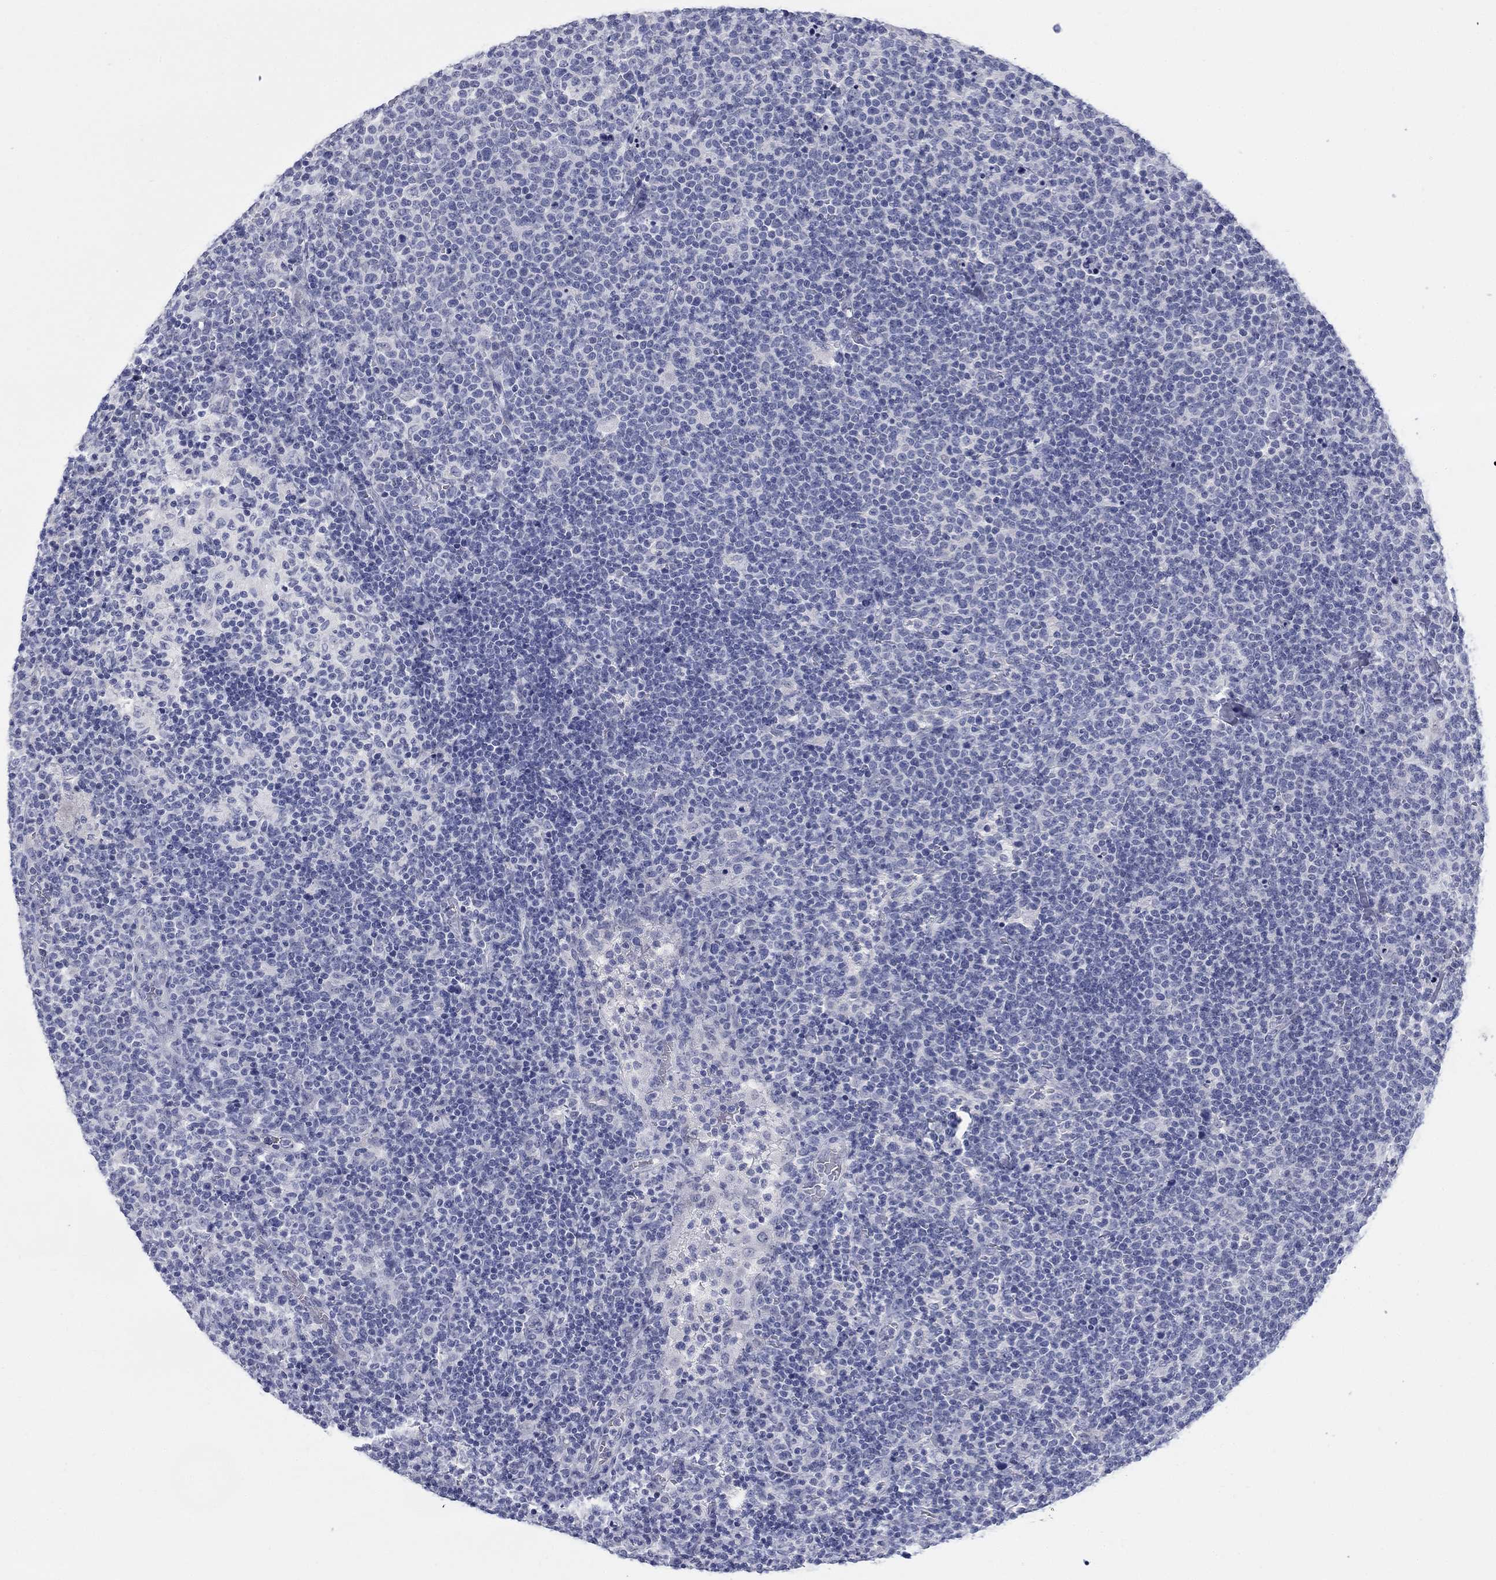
{"staining": {"intensity": "negative", "quantity": "none", "location": "none"}, "tissue": "lymphoma", "cell_type": "Tumor cells", "image_type": "cancer", "snomed": [{"axis": "morphology", "description": "Malignant lymphoma, non-Hodgkin's type, High grade"}, {"axis": "topography", "description": "Lymph node"}], "caption": "Immunohistochemical staining of lymphoma reveals no significant positivity in tumor cells.", "gene": "ATP6V1G2", "patient": {"sex": "male", "age": 61}}